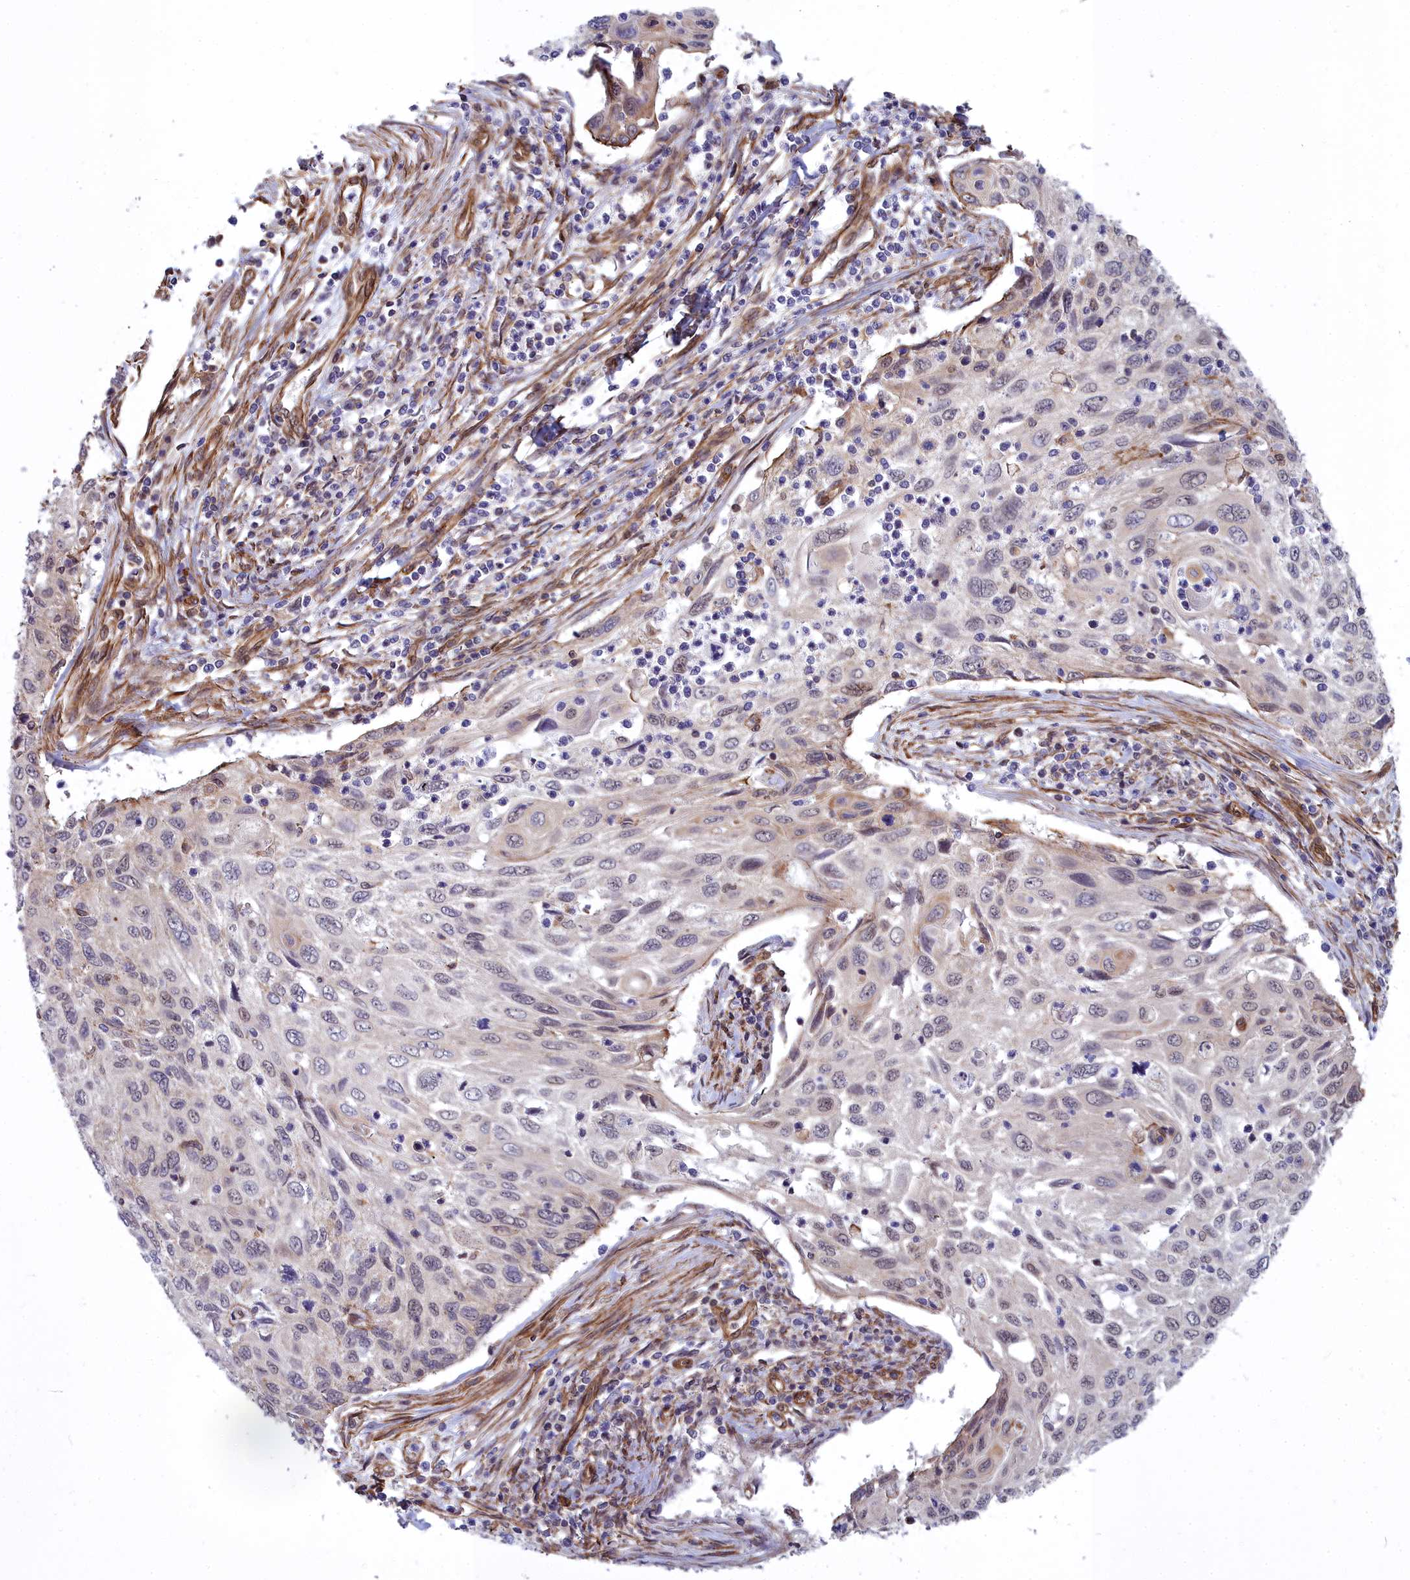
{"staining": {"intensity": "negative", "quantity": "none", "location": "none"}, "tissue": "cervical cancer", "cell_type": "Tumor cells", "image_type": "cancer", "snomed": [{"axis": "morphology", "description": "Squamous cell carcinoma, NOS"}, {"axis": "topography", "description": "Cervix"}], "caption": "This is an immunohistochemistry histopathology image of human cervical squamous cell carcinoma. There is no expression in tumor cells.", "gene": "YJU2", "patient": {"sex": "female", "age": 70}}